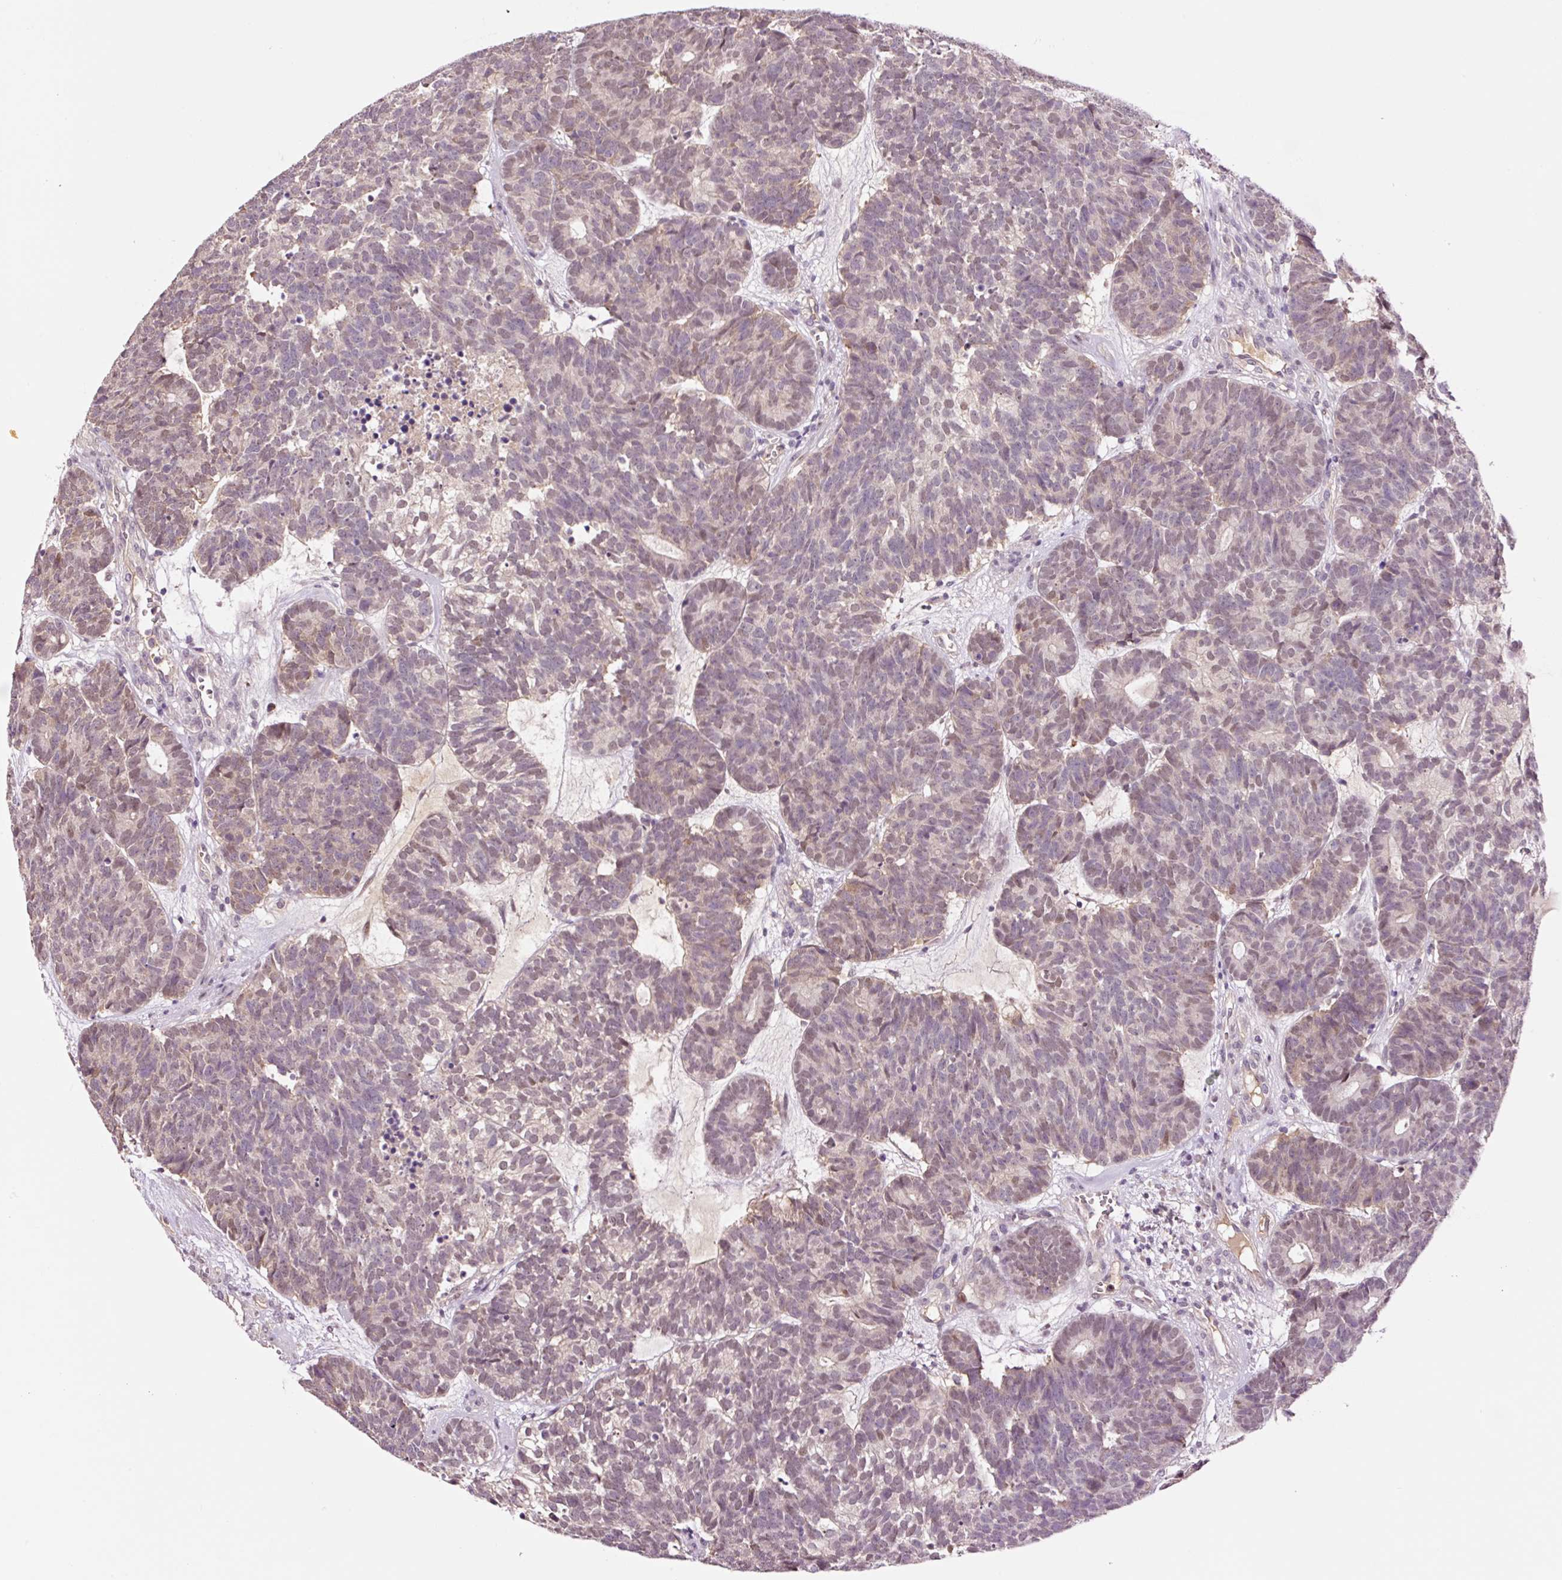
{"staining": {"intensity": "weak", "quantity": "<25%", "location": "cytoplasmic/membranous,nuclear"}, "tissue": "head and neck cancer", "cell_type": "Tumor cells", "image_type": "cancer", "snomed": [{"axis": "morphology", "description": "Adenocarcinoma, NOS"}, {"axis": "topography", "description": "Head-Neck"}], "caption": "Tumor cells are negative for protein expression in human head and neck cancer. The staining is performed using DAB (3,3'-diaminobenzidine) brown chromogen with nuclei counter-stained in using hematoxylin.", "gene": "DPPA4", "patient": {"sex": "female", "age": 81}}